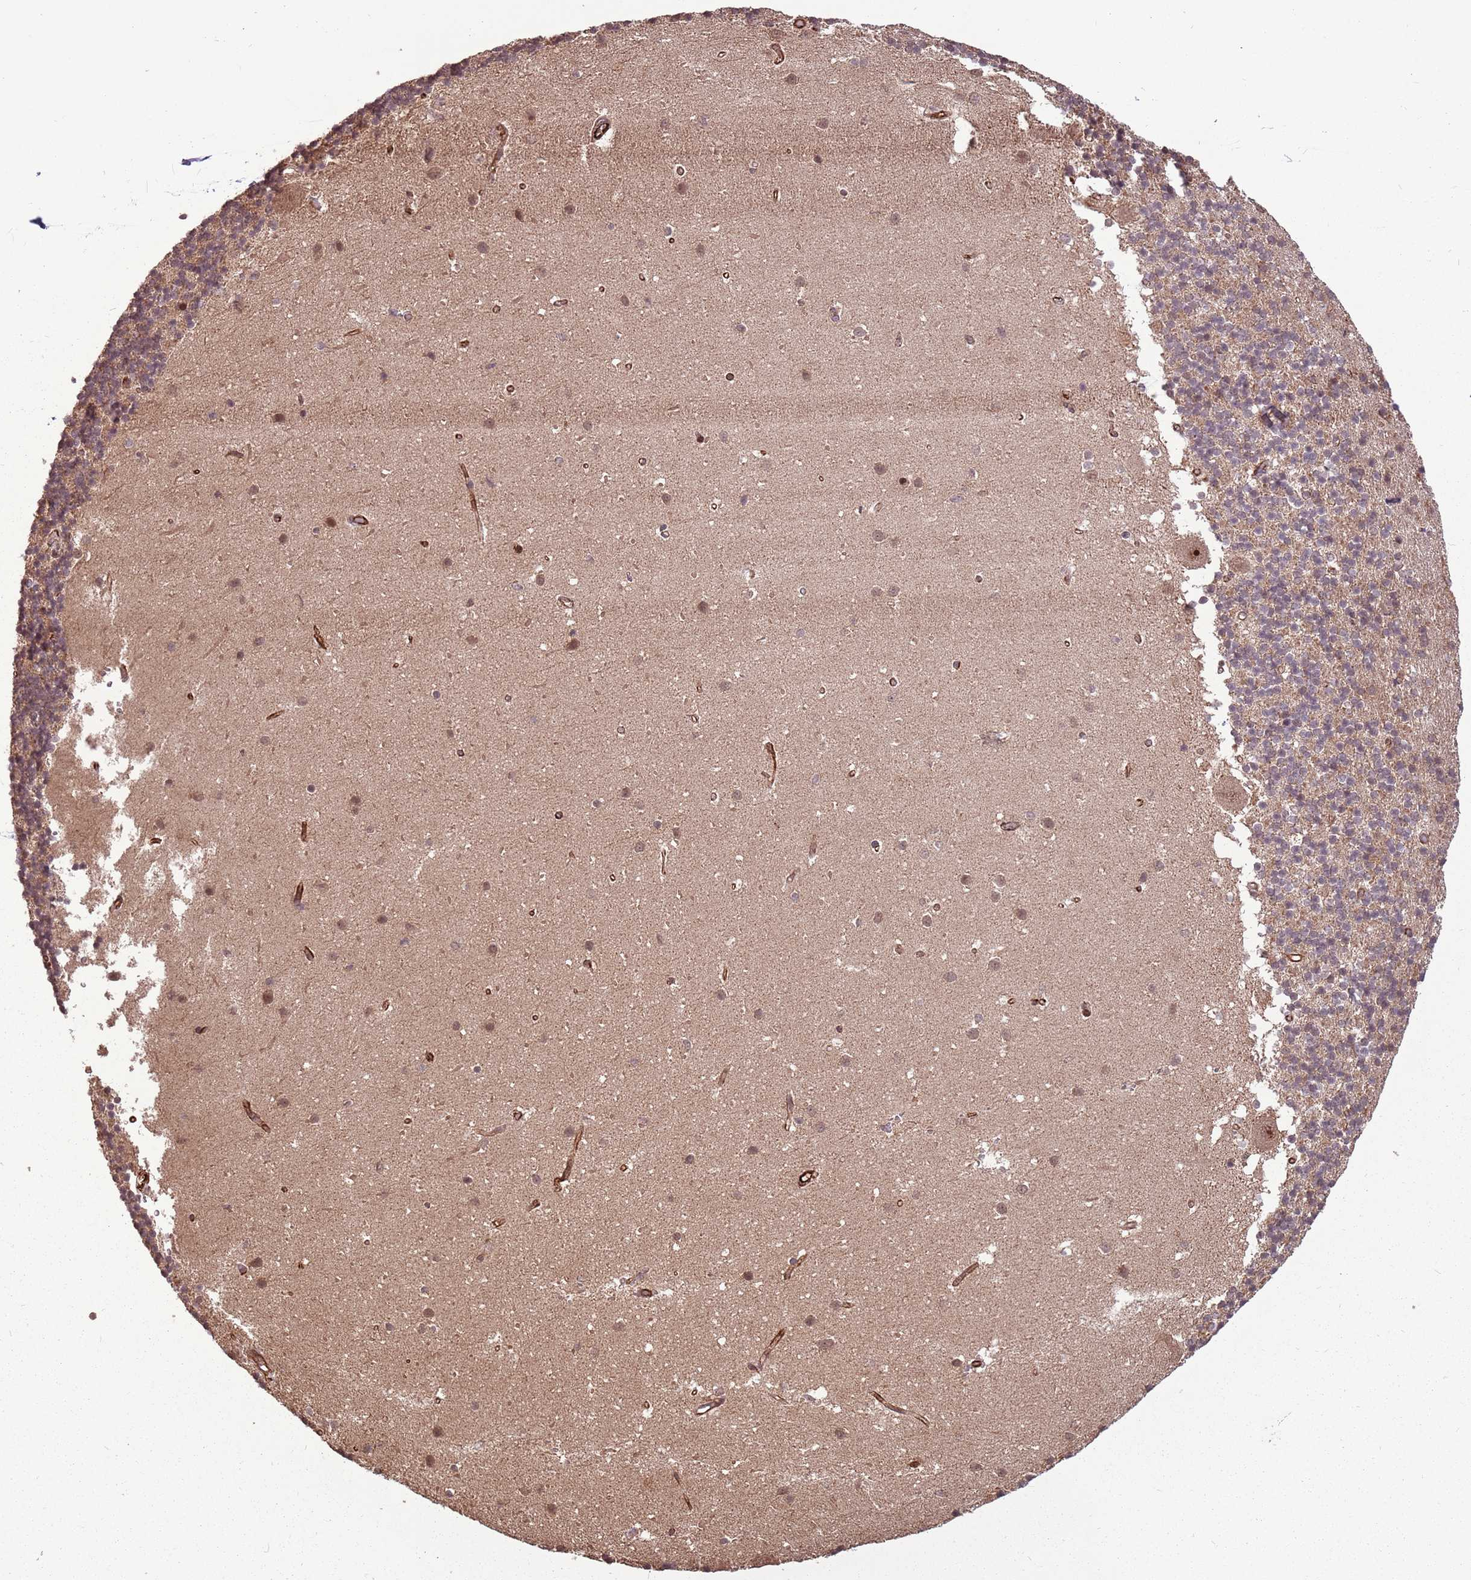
{"staining": {"intensity": "moderate", "quantity": ">75%", "location": "cytoplasmic/membranous,nuclear"}, "tissue": "cerebellum", "cell_type": "Cells in granular layer", "image_type": "normal", "snomed": [{"axis": "morphology", "description": "Normal tissue, NOS"}, {"axis": "topography", "description": "Cerebellum"}], "caption": "Human cerebellum stained with a brown dye exhibits moderate cytoplasmic/membranous,nuclear positive staining in approximately >75% of cells in granular layer.", "gene": "ADAMTS3", "patient": {"sex": "male", "age": 54}}